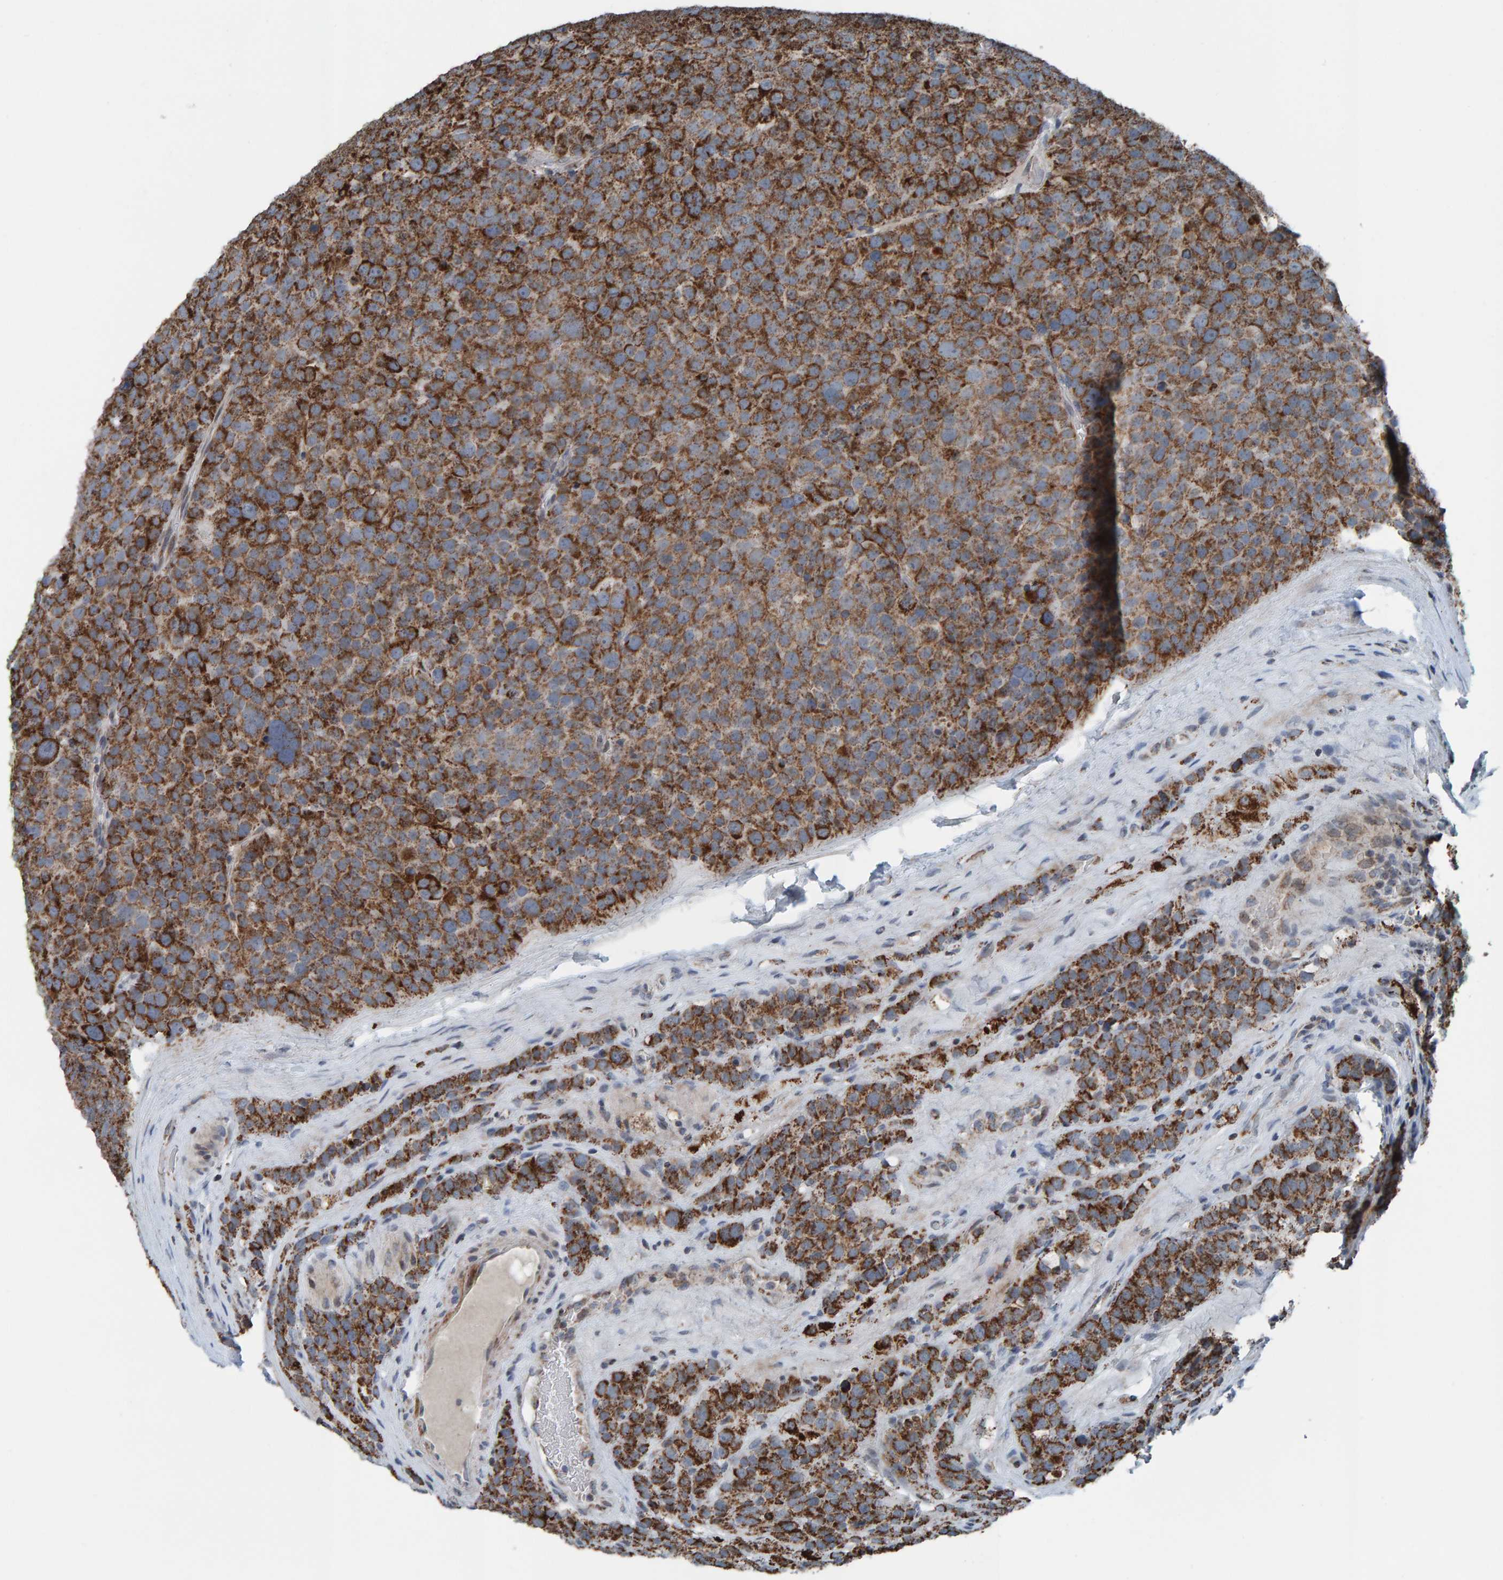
{"staining": {"intensity": "strong", "quantity": "25%-75%", "location": "cytoplasmic/membranous"}, "tissue": "testis cancer", "cell_type": "Tumor cells", "image_type": "cancer", "snomed": [{"axis": "morphology", "description": "Seminoma, NOS"}, {"axis": "topography", "description": "Testis"}], "caption": "Human testis cancer (seminoma) stained for a protein (brown) exhibits strong cytoplasmic/membranous positive positivity in about 25%-75% of tumor cells.", "gene": "ZNF48", "patient": {"sex": "male", "age": 71}}